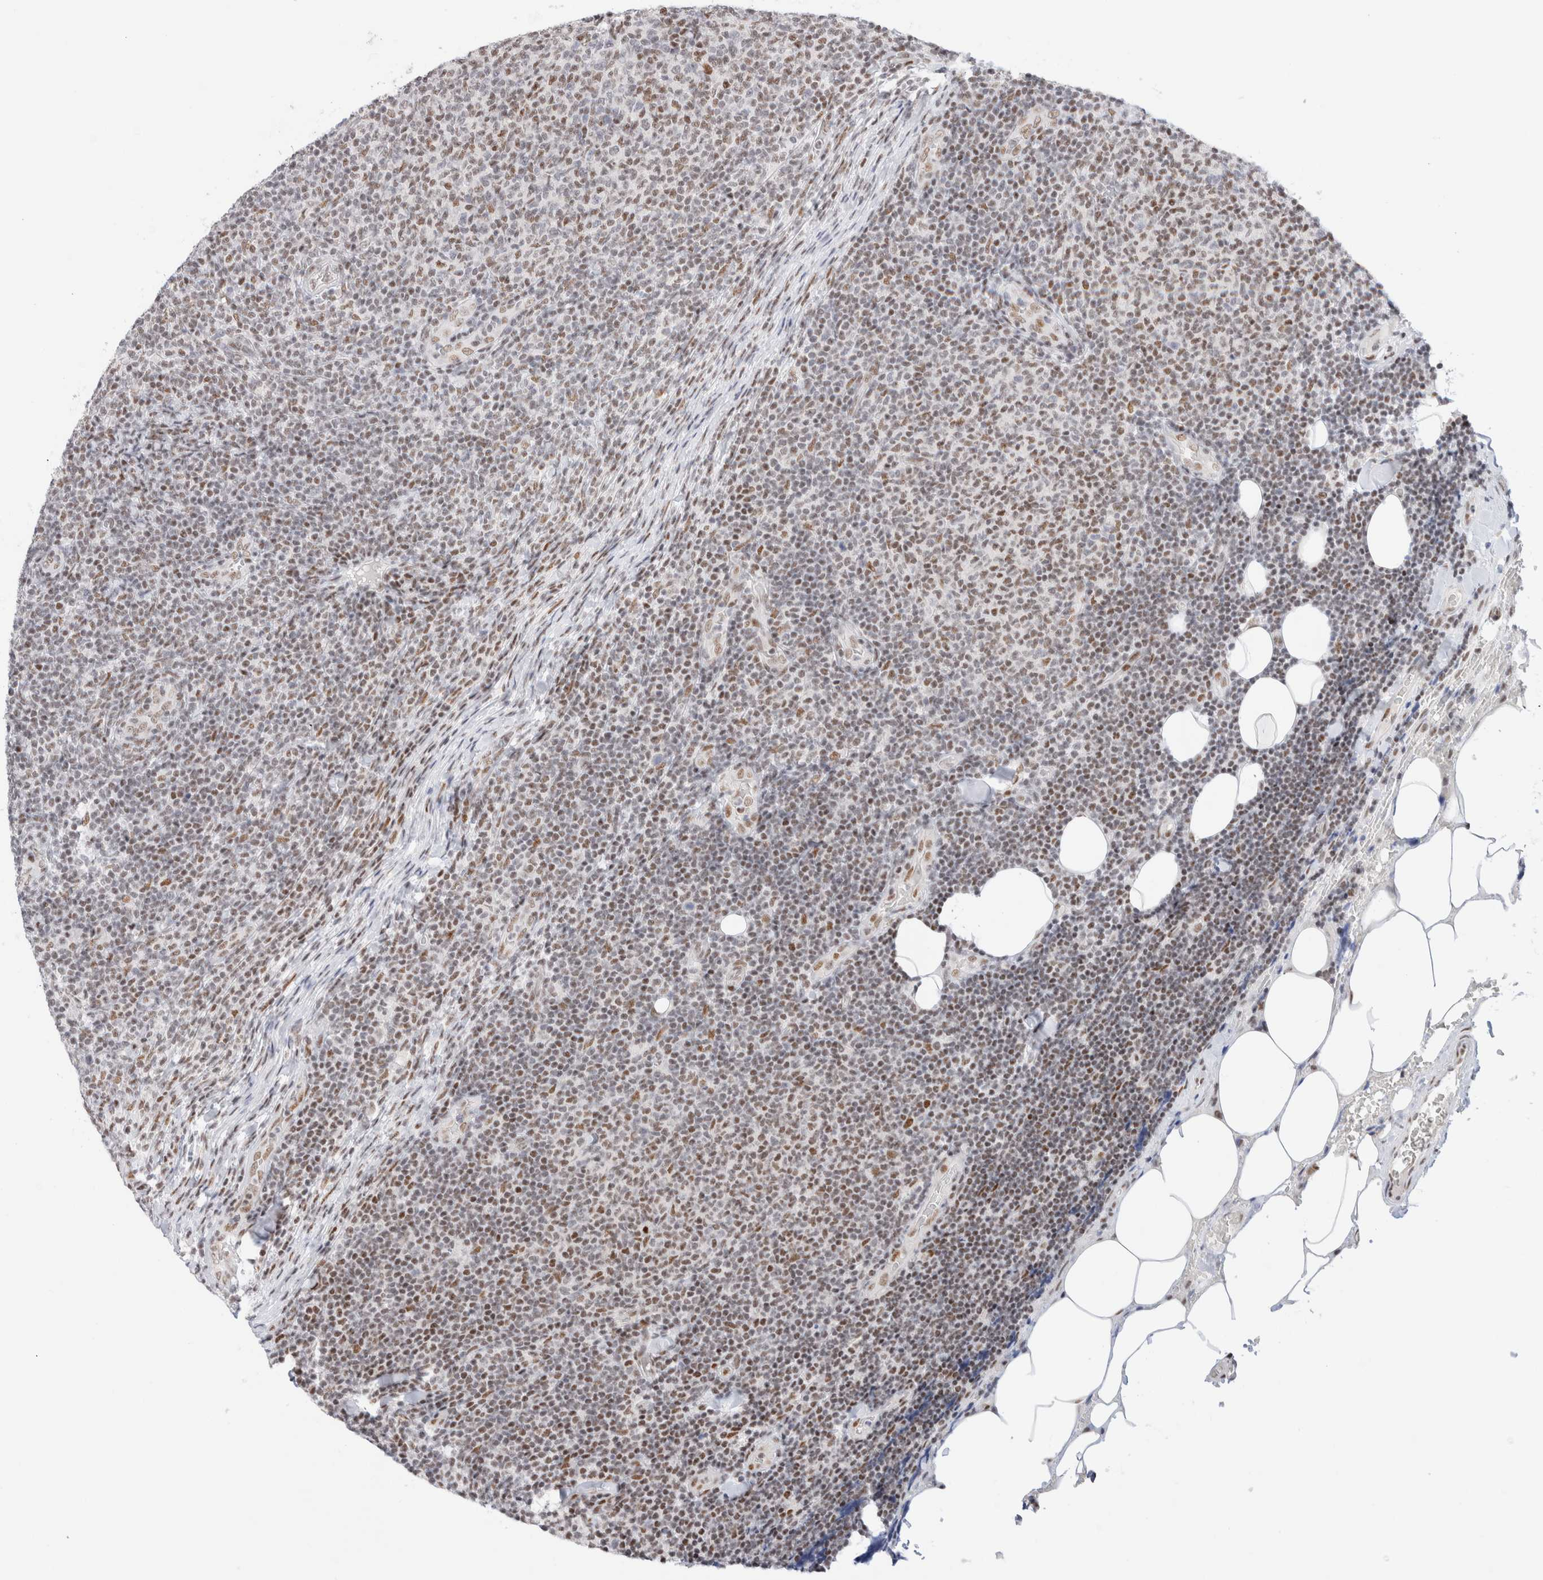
{"staining": {"intensity": "weak", "quantity": "25%-75%", "location": "nuclear"}, "tissue": "lymphoma", "cell_type": "Tumor cells", "image_type": "cancer", "snomed": [{"axis": "morphology", "description": "Malignant lymphoma, non-Hodgkin's type, Low grade"}, {"axis": "topography", "description": "Lymph node"}], "caption": "About 25%-75% of tumor cells in lymphoma reveal weak nuclear protein positivity as visualized by brown immunohistochemical staining.", "gene": "ZNF282", "patient": {"sex": "male", "age": 66}}